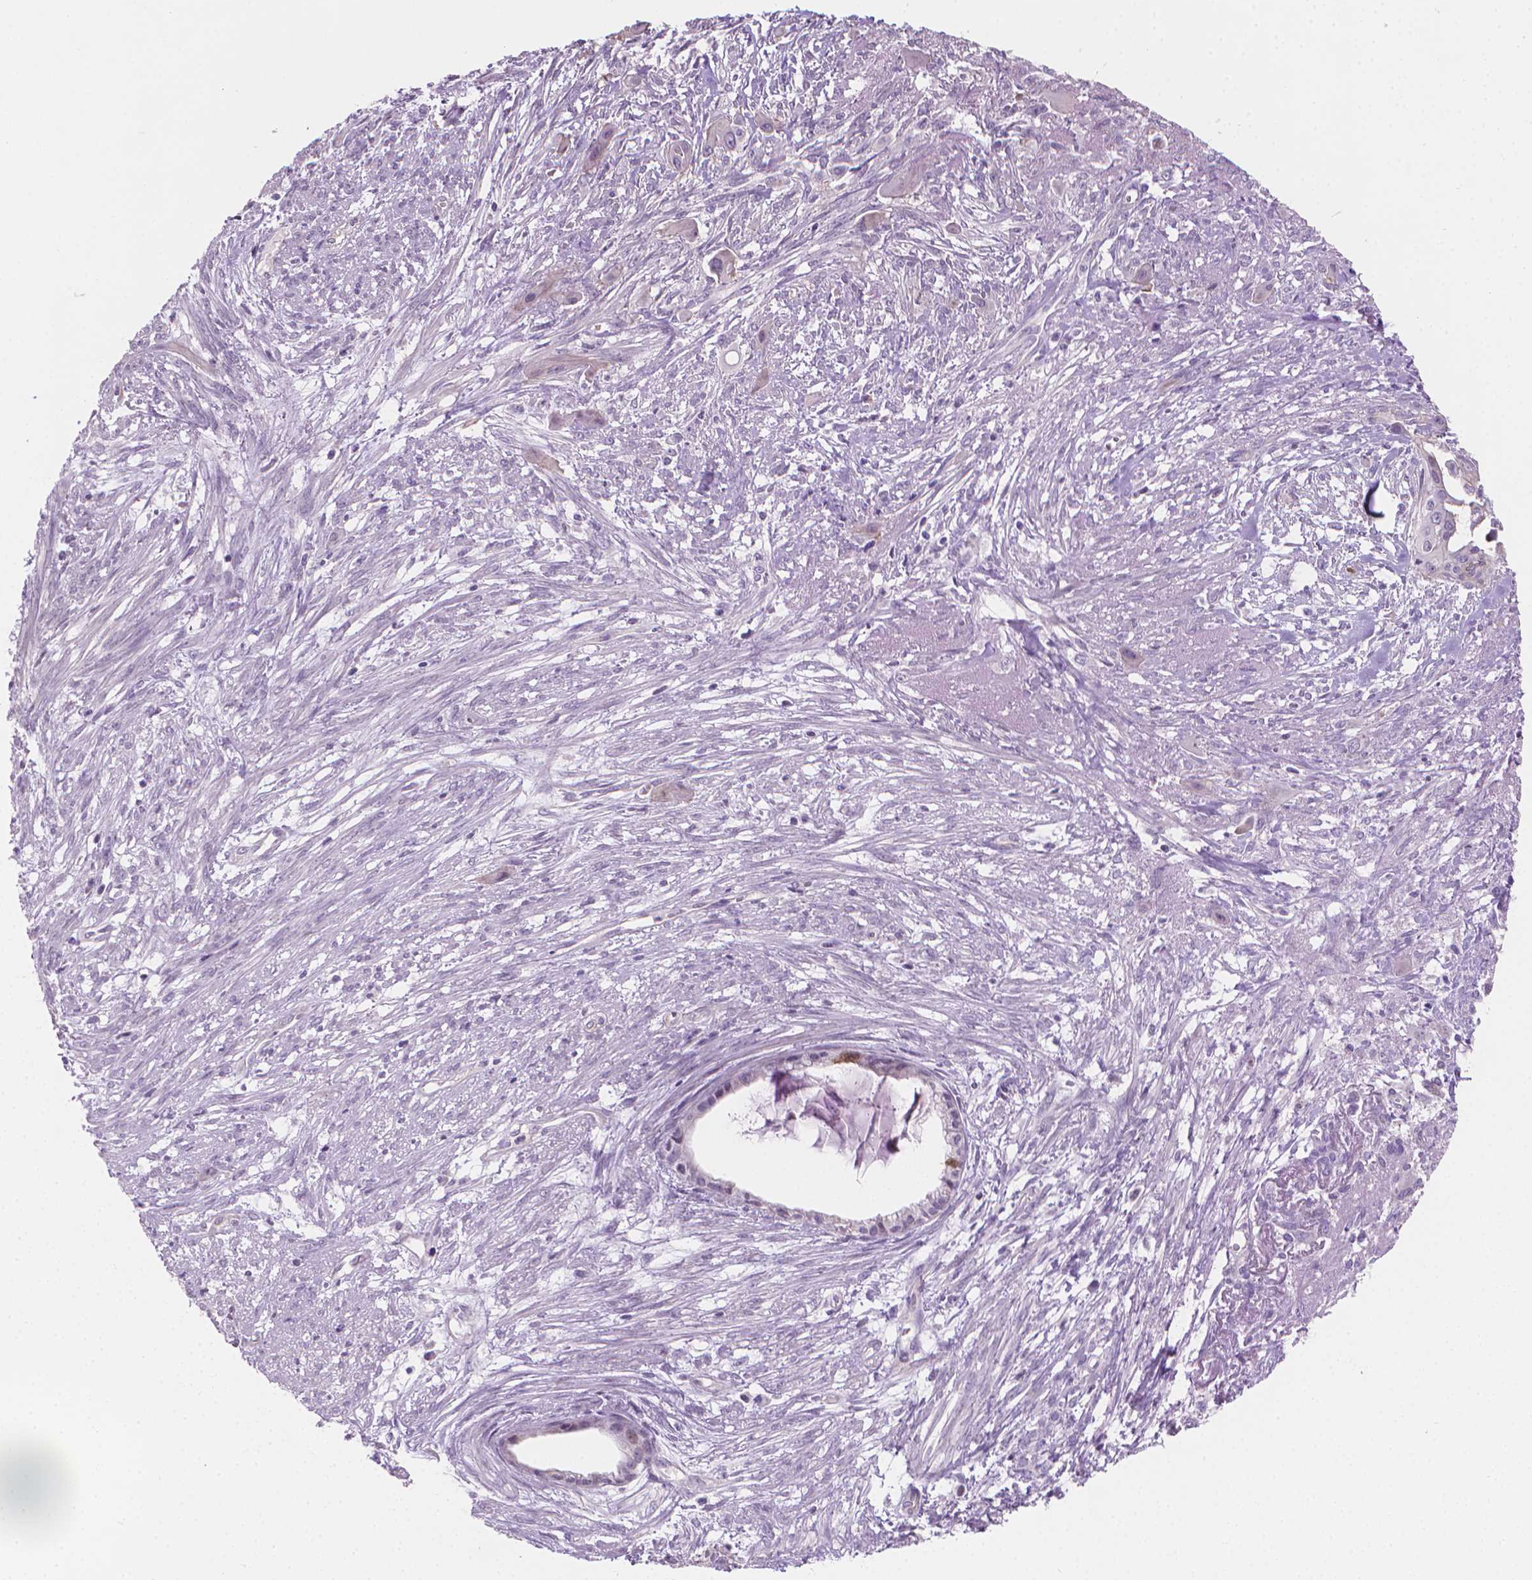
{"staining": {"intensity": "weak", "quantity": "<25%", "location": "nuclear"}, "tissue": "endometrial cancer", "cell_type": "Tumor cells", "image_type": "cancer", "snomed": [{"axis": "morphology", "description": "Adenocarcinoma, NOS"}, {"axis": "topography", "description": "Endometrium"}], "caption": "A high-resolution photomicrograph shows immunohistochemistry staining of endometrial cancer, which reveals no significant staining in tumor cells.", "gene": "CLXN", "patient": {"sex": "female", "age": 86}}